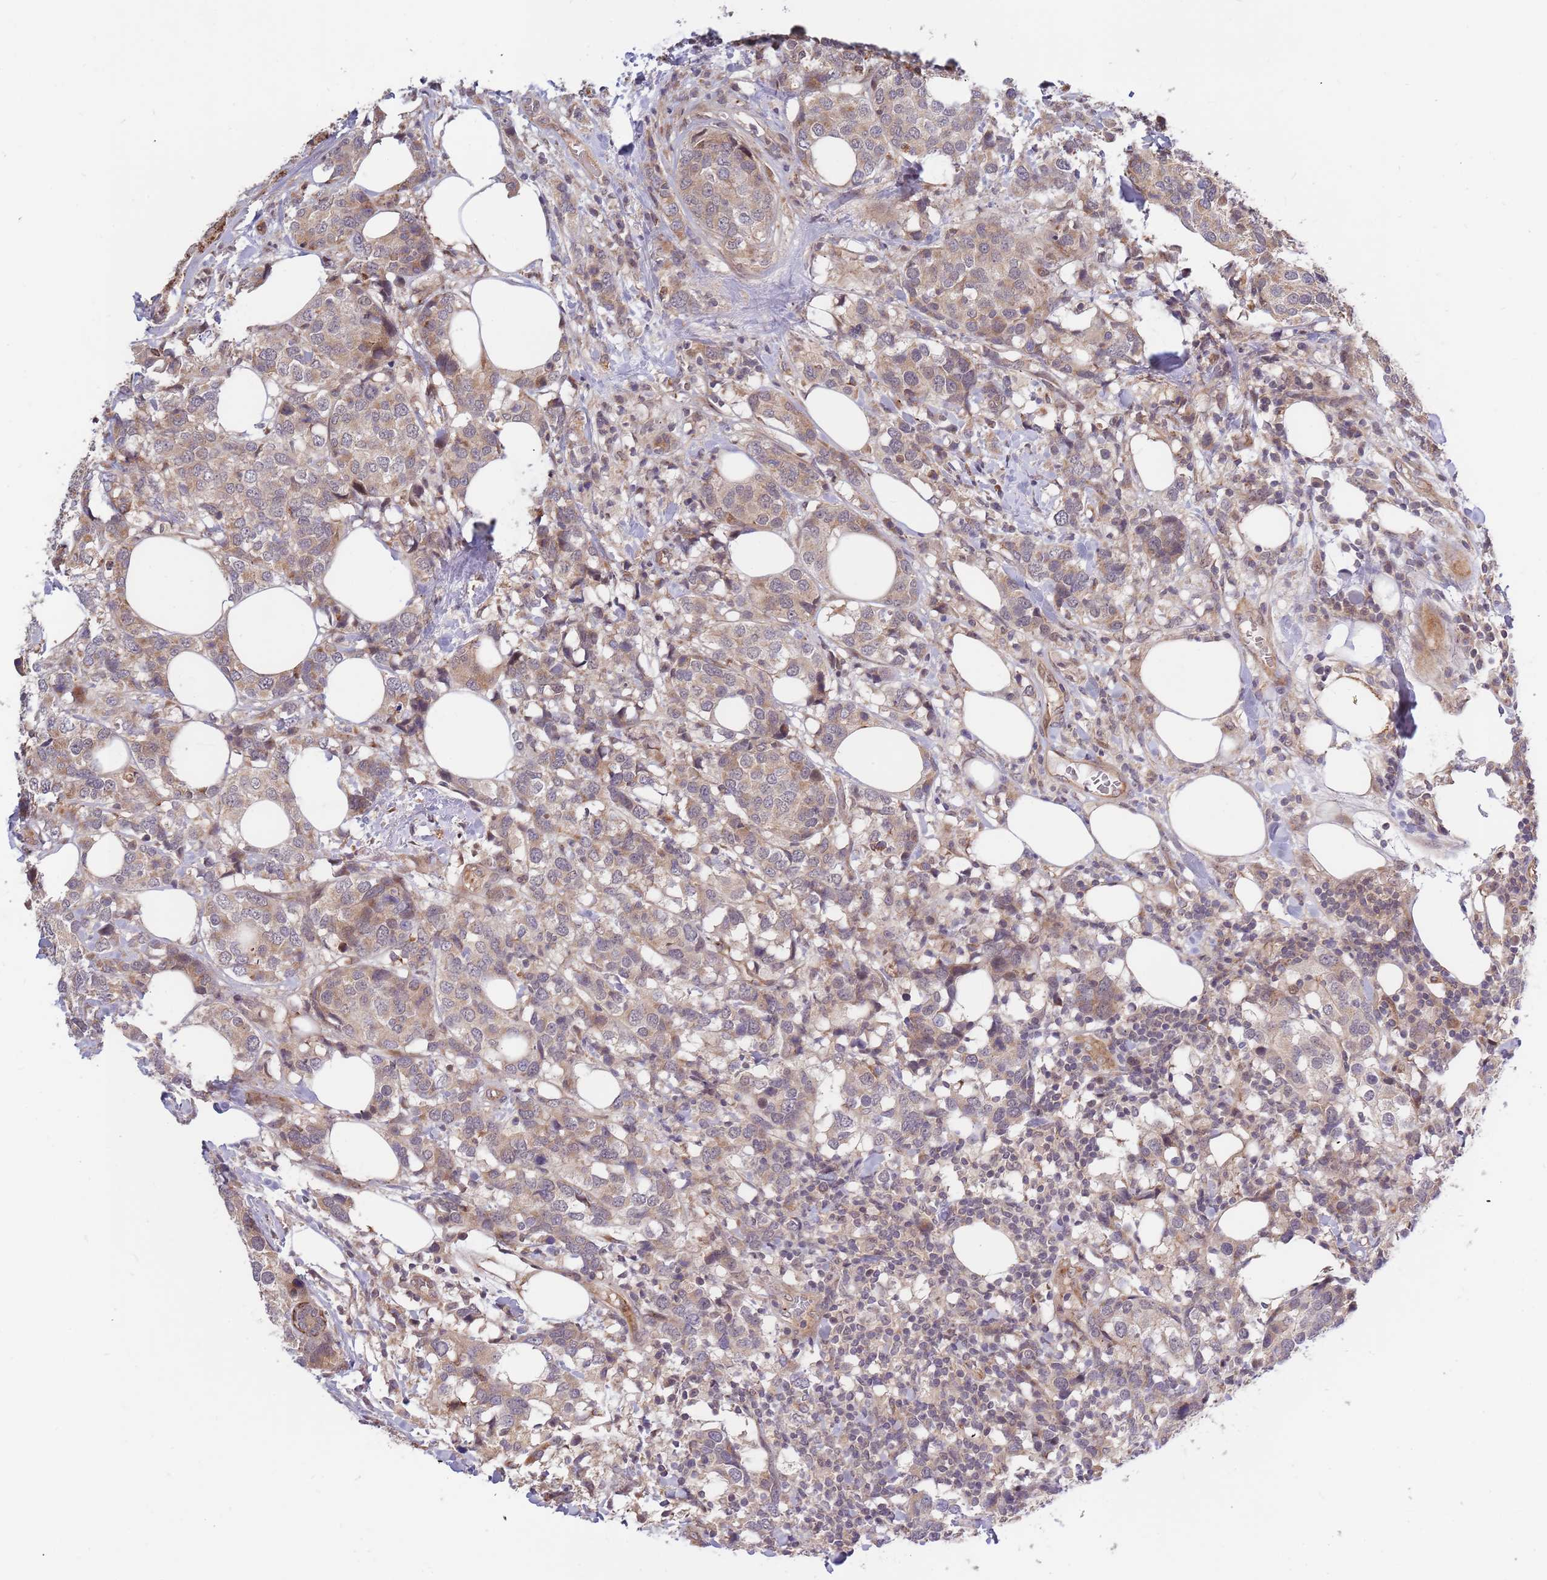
{"staining": {"intensity": "weak", "quantity": "<25%", "location": "cytoplasmic/membranous"}, "tissue": "breast cancer", "cell_type": "Tumor cells", "image_type": "cancer", "snomed": [{"axis": "morphology", "description": "Lobular carcinoma"}, {"axis": "topography", "description": "Breast"}], "caption": "Photomicrograph shows no significant protein expression in tumor cells of breast cancer.", "gene": "HAUS3", "patient": {"sex": "female", "age": 59}}